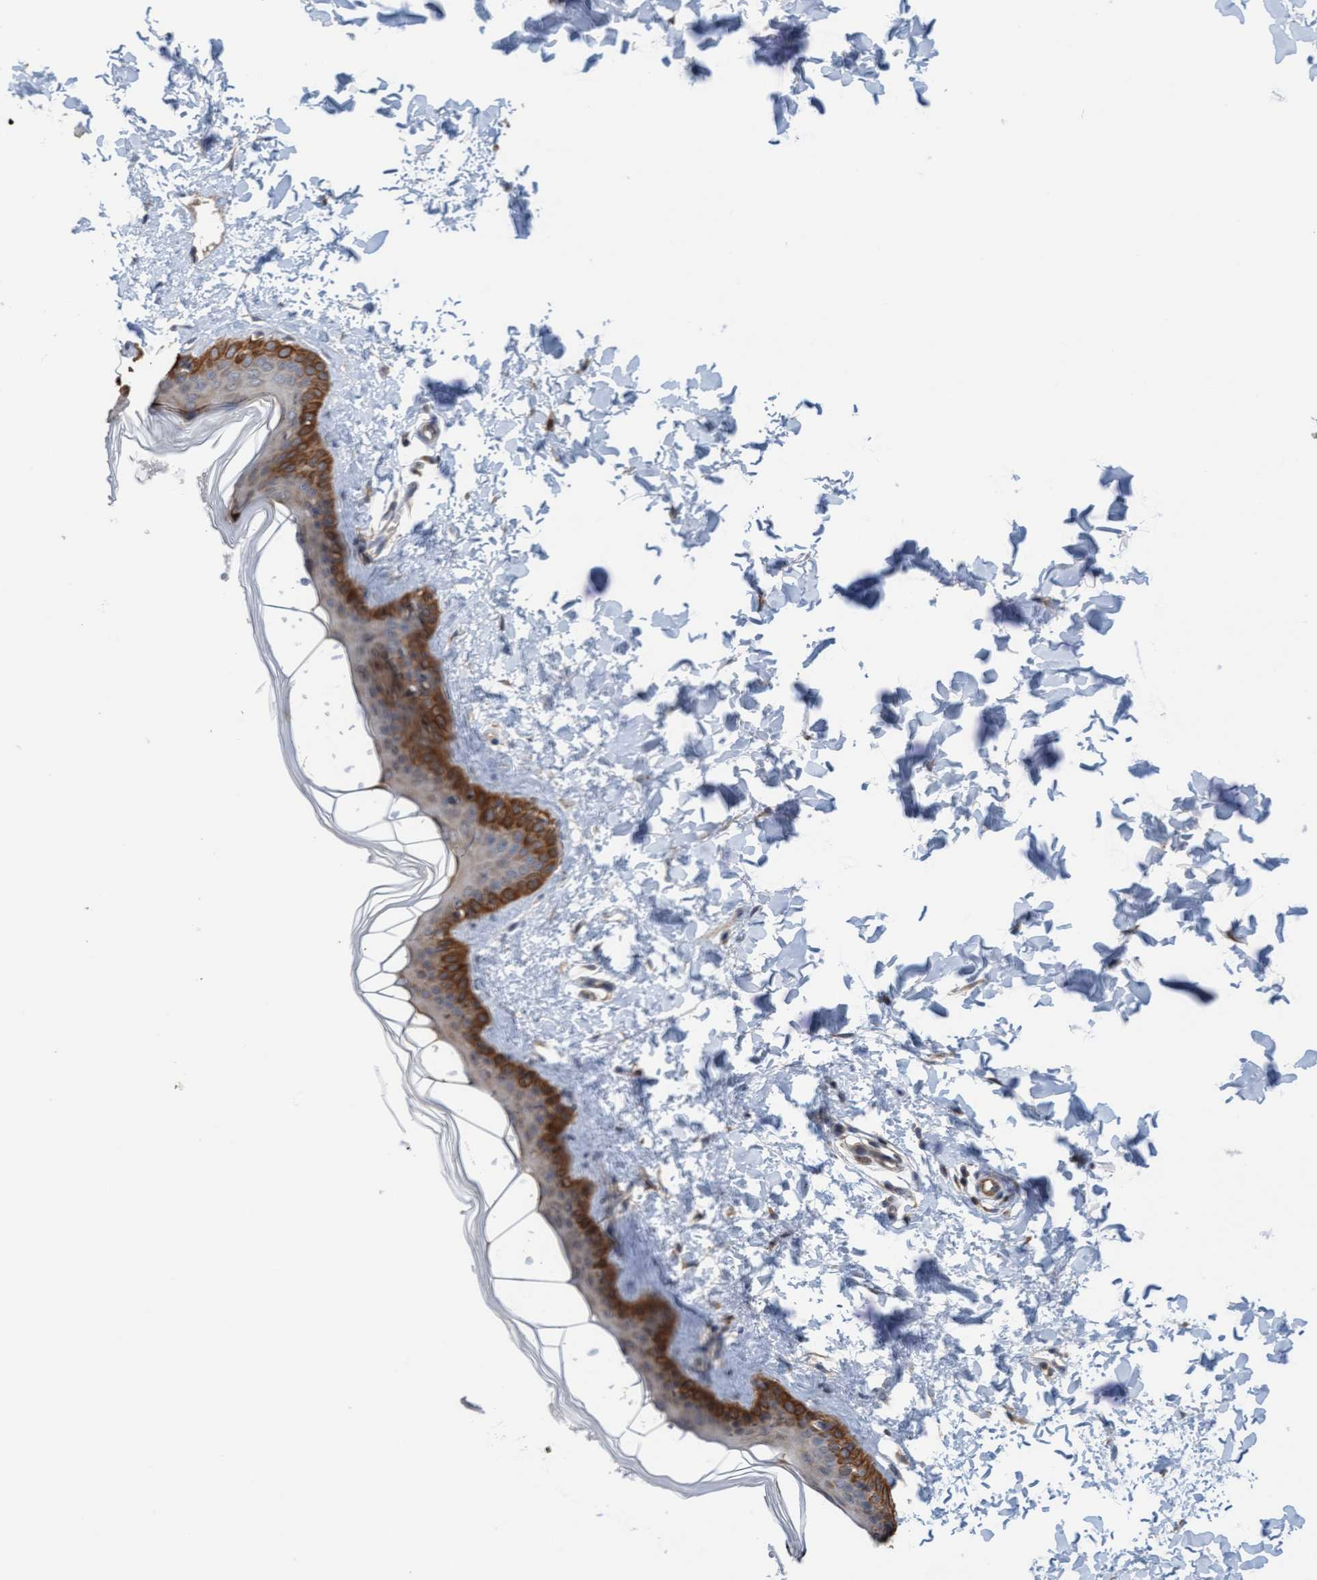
{"staining": {"intensity": "moderate", "quantity": ">75%", "location": "cytoplasmic/membranous"}, "tissue": "skin", "cell_type": "Fibroblasts", "image_type": "normal", "snomed": [{"axis": "morphology", "description": "Normal tissue, NOS"}, {"axis": "topography", "description": "Skin"}], "caption": "A micrograph of human skin stained for a protein reveals moderate cytoplasmic/membranous brown staining in fibroblasts. (DAB (3,3'-diaminobenzidine) IHC, brown staining for protein, blue staining for nuclei).", "gene": "ZNF566", "patient": {"sex": "female", "age": 17}}